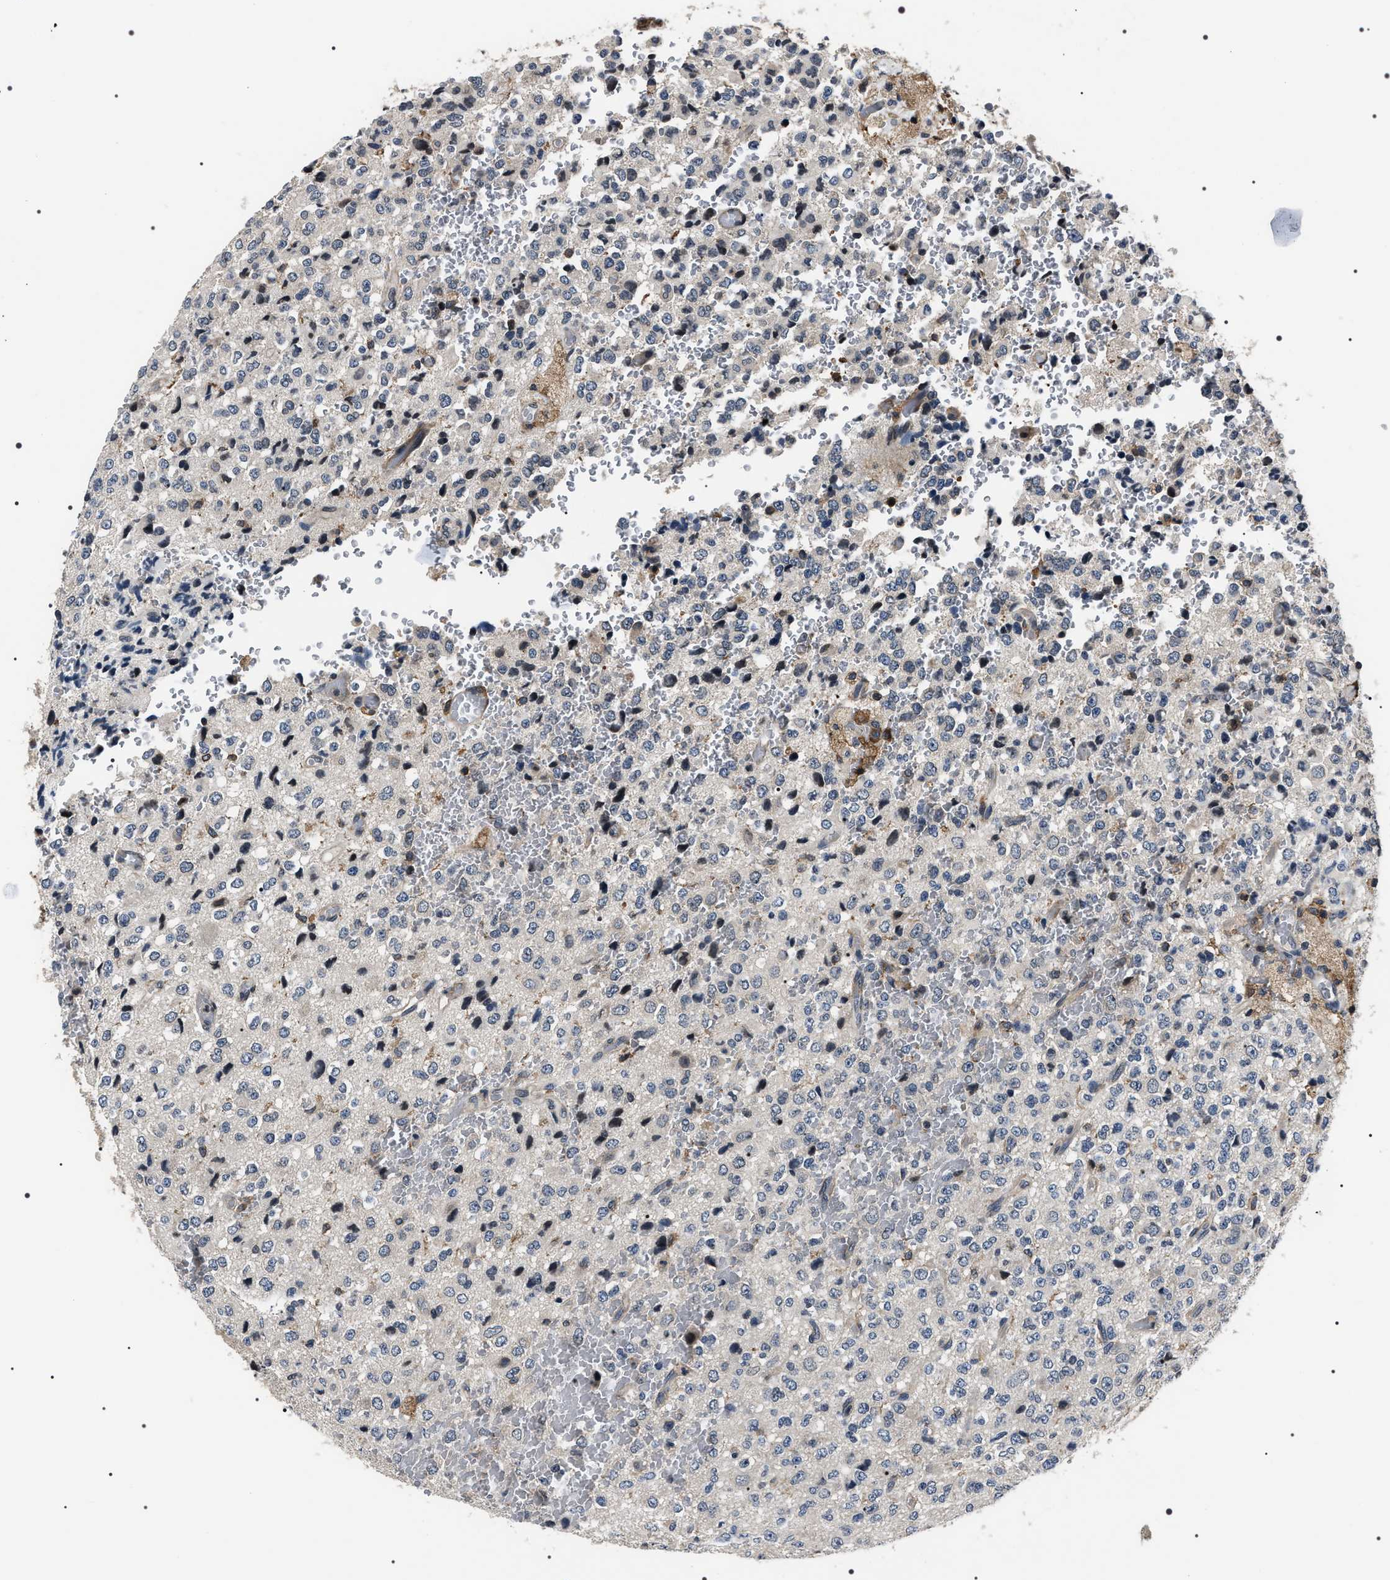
{"staining": {"intensity": "negative", "quantity": "none", "location": "none"}, "tissue": "glioma", "cell_type": "Tumor cells", "image_type": "cancer", "snomed": [{"axis": "morphology", "description": "Glioma, malignant, High grade"}, {"axis": "topography", "description": "pancreas cauda"}], "caption": "DAB (3,3'-diaminobenzidine) immunohistochemical staining of malignant glioma (high-grade) reveals no significant expression in tumor cells.", "gene": "SIPA1", "patient": {"sex": "male", "age": 60}}